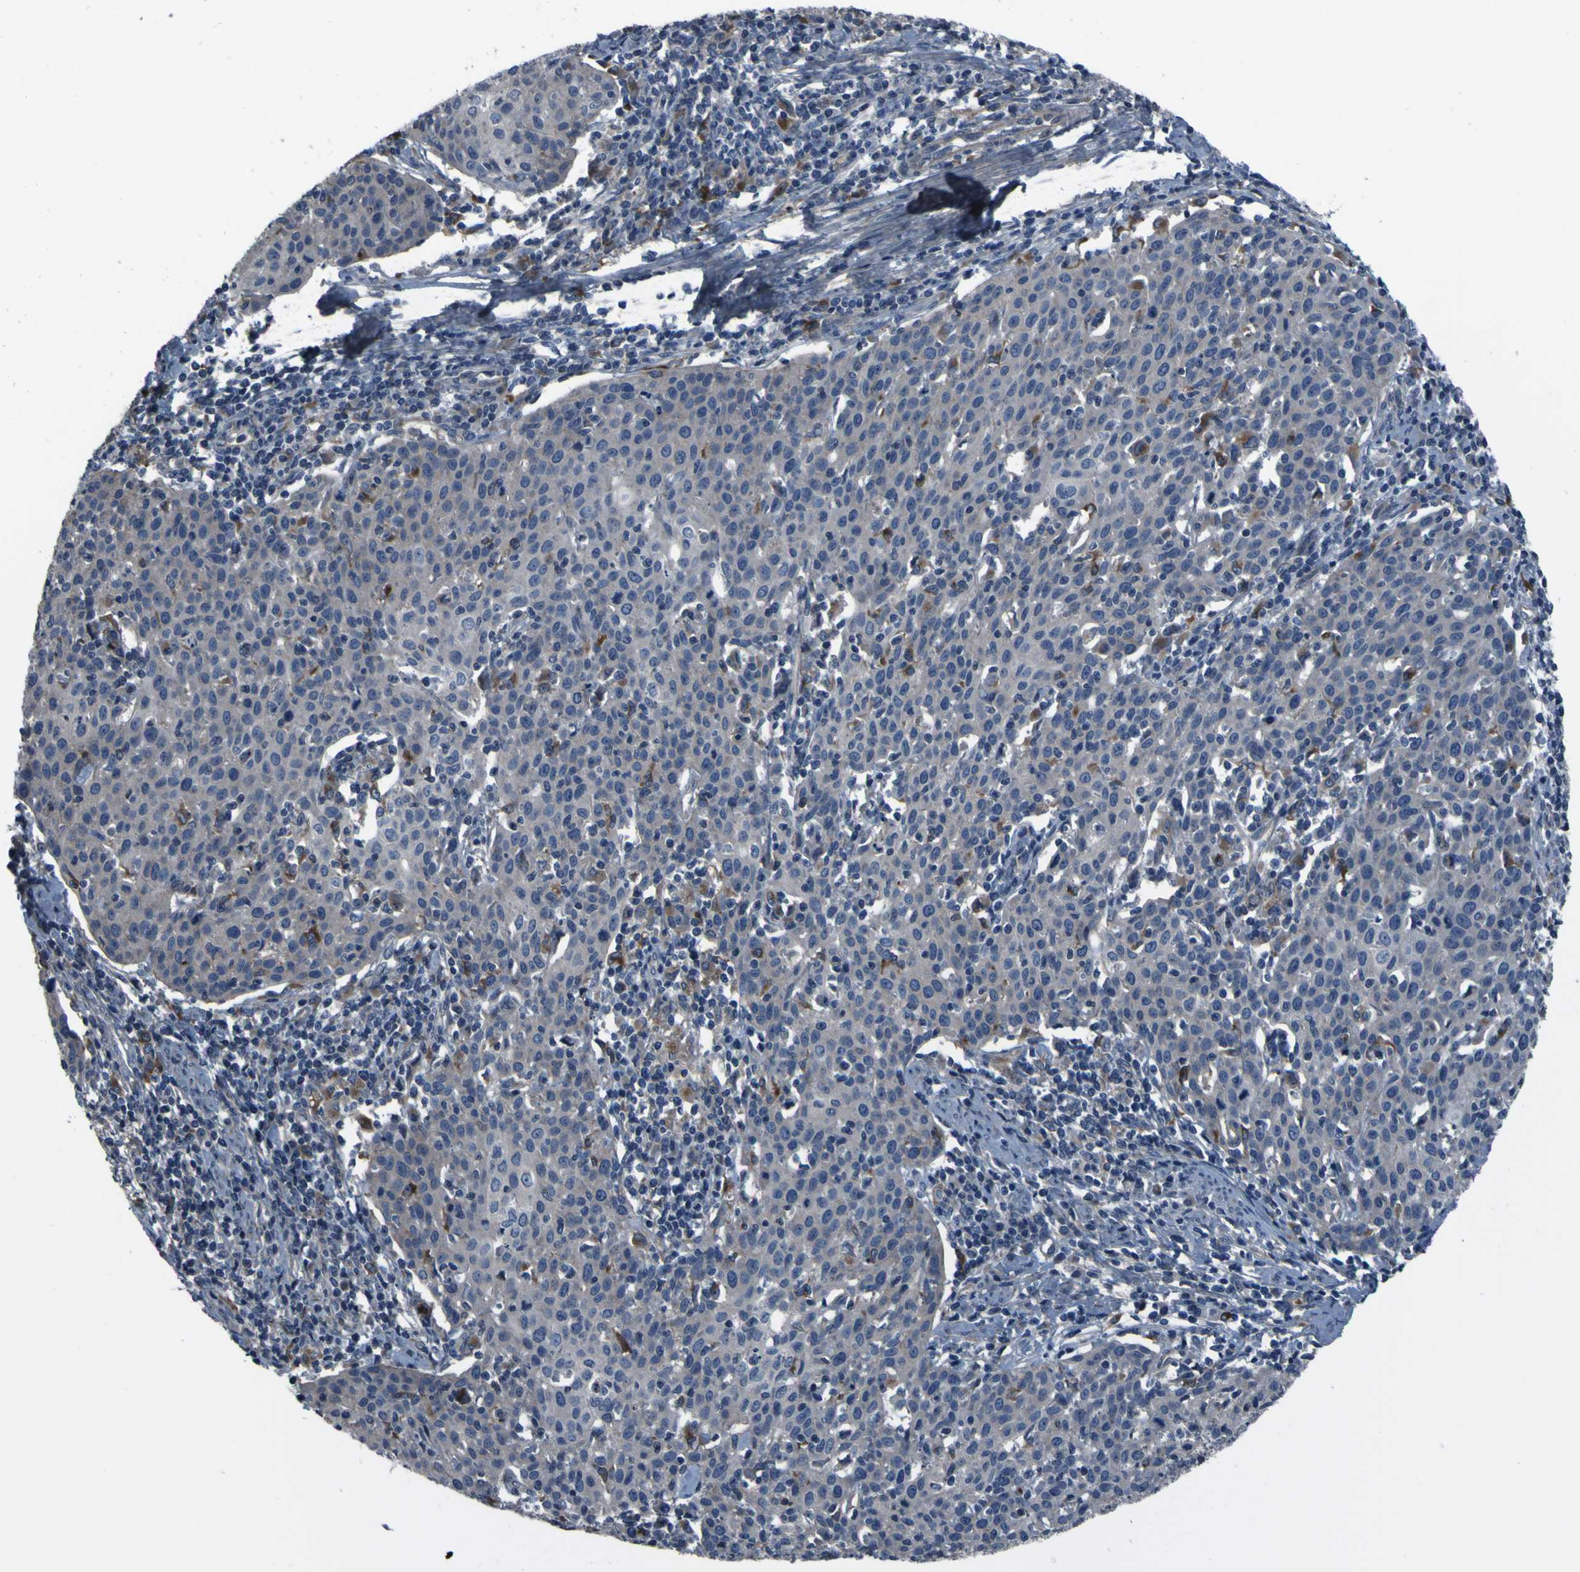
{"staining": {"intensity": "weak", "quantity": "<25%", "location": "cytoplasmic/membranous"}, "tissue": "cervical cancer", "cell_type": "Tumor cells", "image_type": "cancer", "snomed": [{"axis": "morphology", "description": "Squamous cell carcinoma, NOS"}, {"axis": "topography", "description": "Cervix"}], "caption": "Cervical cancer (squamous cell carcinoma) was stained to show a protein in brown. There is no significant positivity in tumor cells.", "gene": "GRAMD1A", "patient": {"sex": "female", "age": 38}}